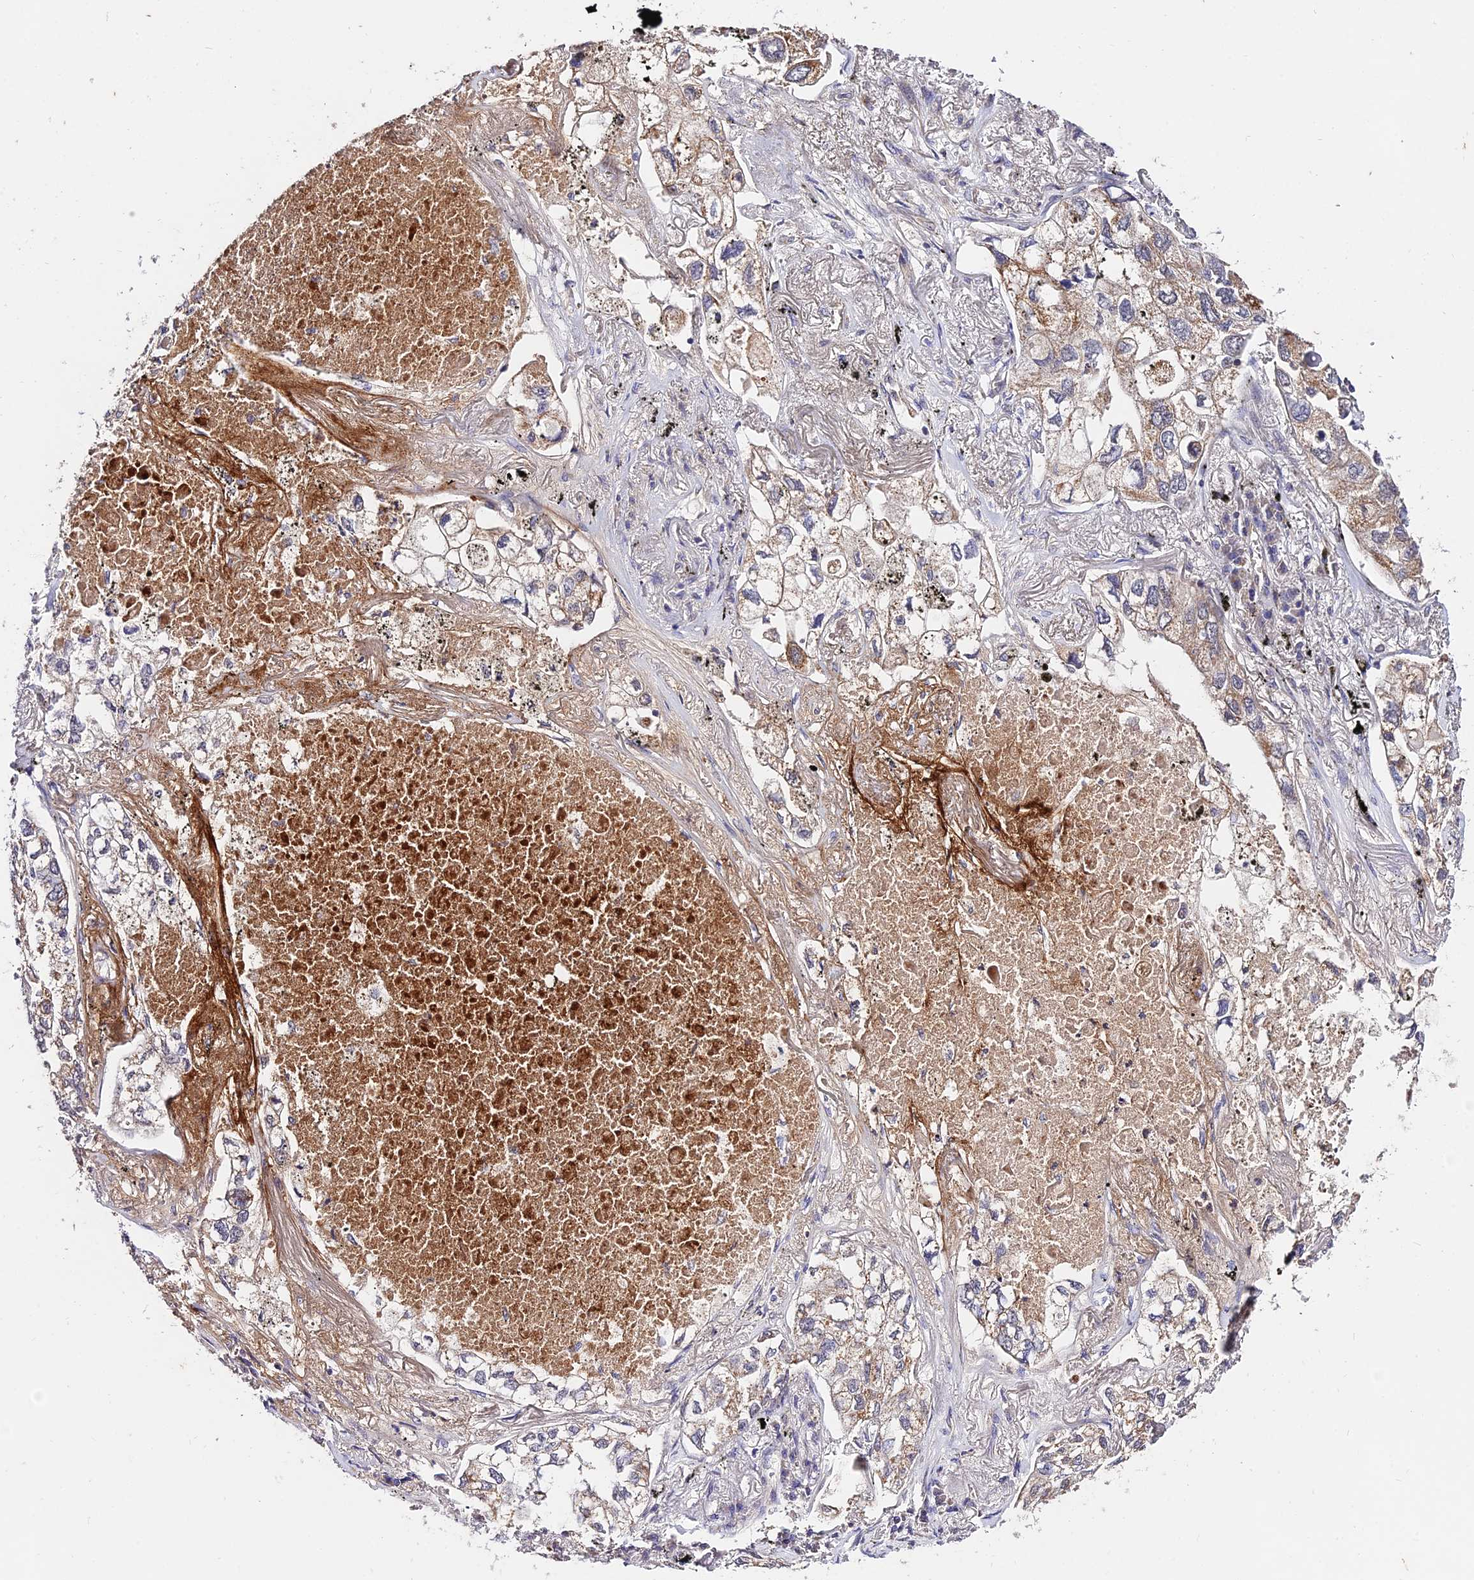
{"staining": {"intensity": "moderate", "quantity": "<25%", "location": "cytoplasmic/membranous"}, "tissue": "lung cancer", "cell_type": "Tumor cells", "image_type": "cancer", "snomed": [{"axis": "morphology", "description": "Adenocarcinoma, NOS"}, {"axis": "topography", "description": "Lung"}], "caption": "About <25% of tumor cells in lung adenocarcinoma reveal moderate cytoplasmic/membranous protein positivity as visualized by brown immunohistochemical staining.", "gene": "WDR5B", "patient": {"sex": "male", "age": 65}}